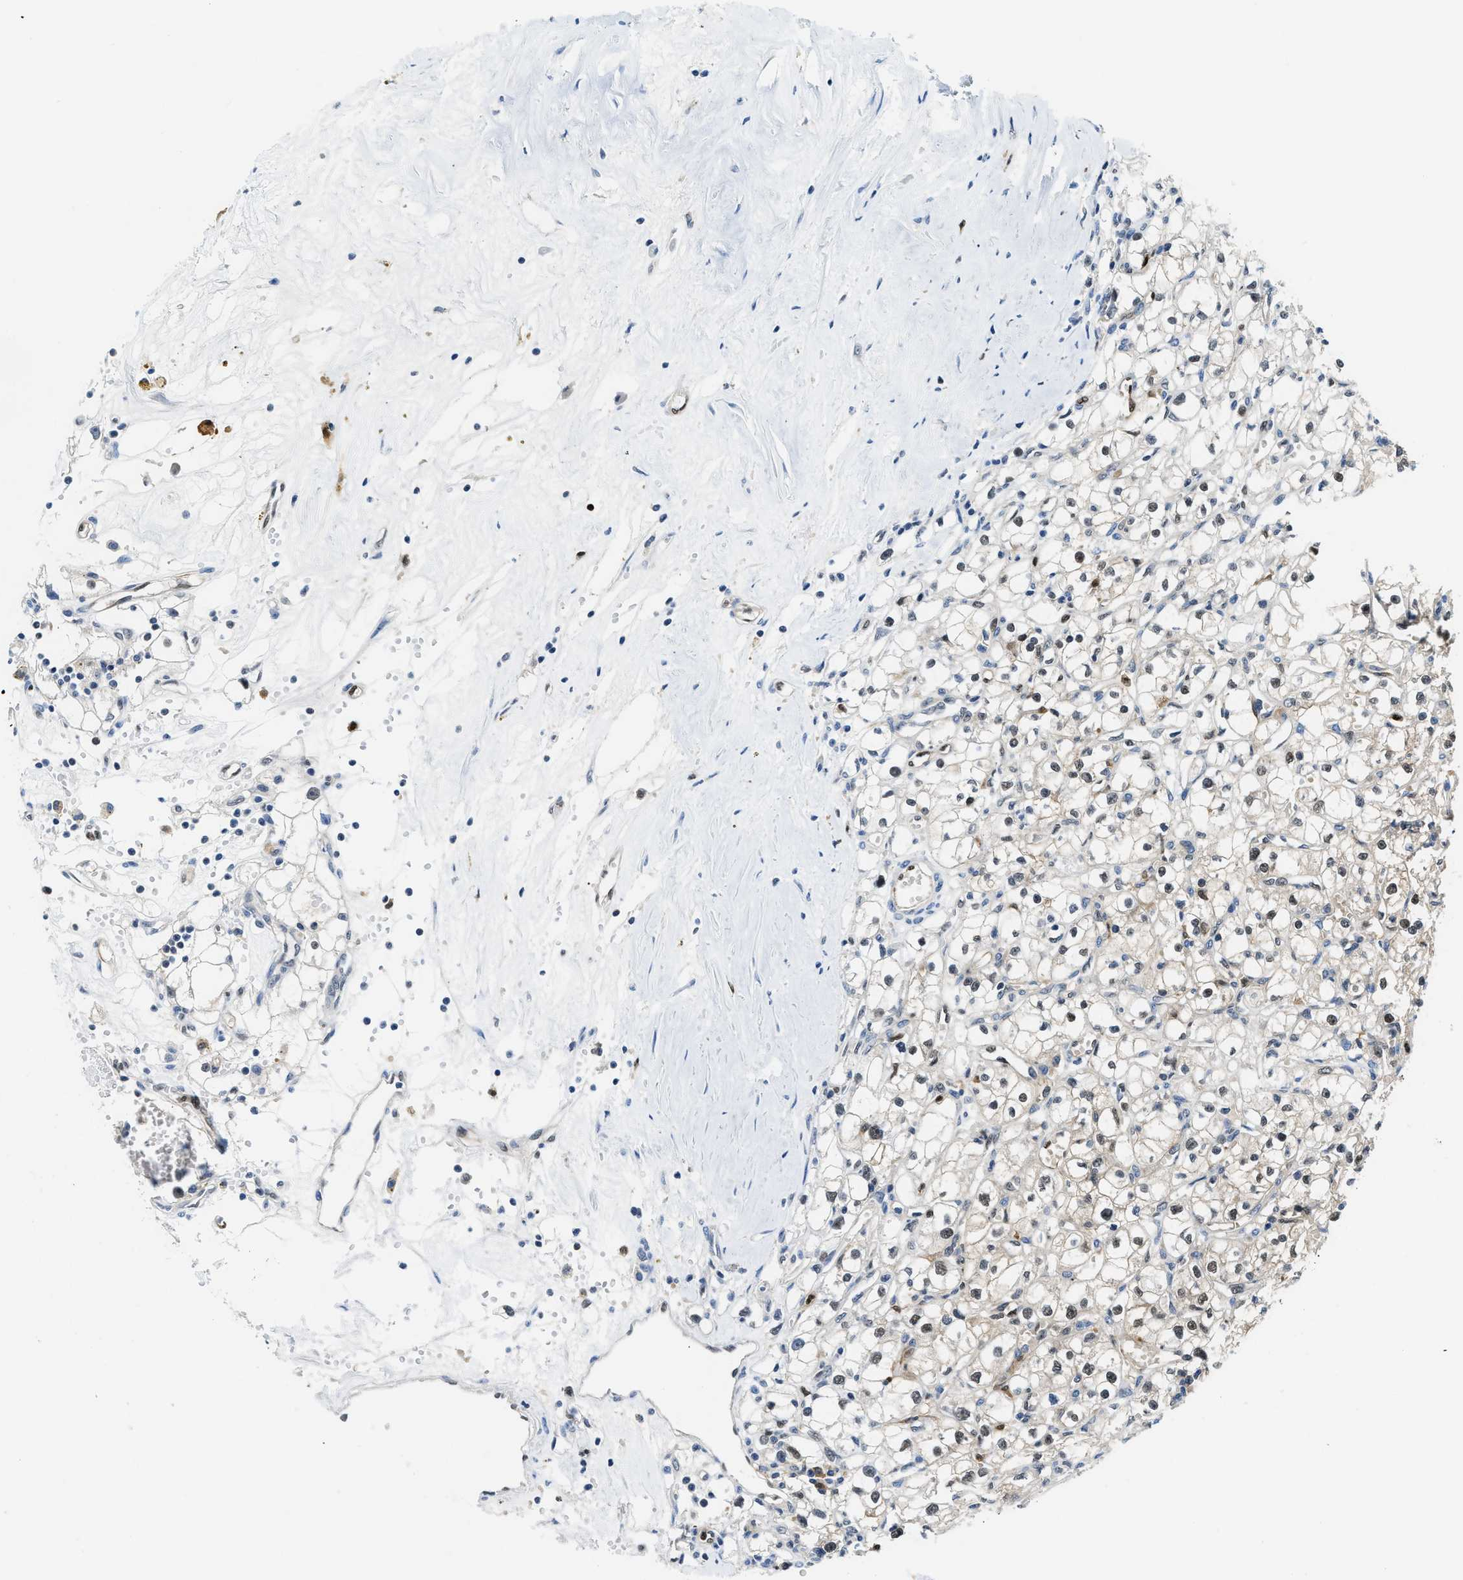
{"staining": {"intensity": "moderate", "quantity": "25%-75%", "location": "nuclear"}, "tissue": "renal cancer", "cell_type": "Tumor cells", "image_type": "cancer", "snomed": [{"axis": "morphology", "description": "Adenocarcinoma, NOS"}, {"axis": "topography", "description": "Kidney"}], "caption": "Immunohistochemical staining of human renal cancer (adenocarcinoma) exhibits medium levels of moderate nuclear expression in about 25%-75% of tumor cells.", "gene": "LTA4H", "patient": {"sex": "male", "age": 56}}